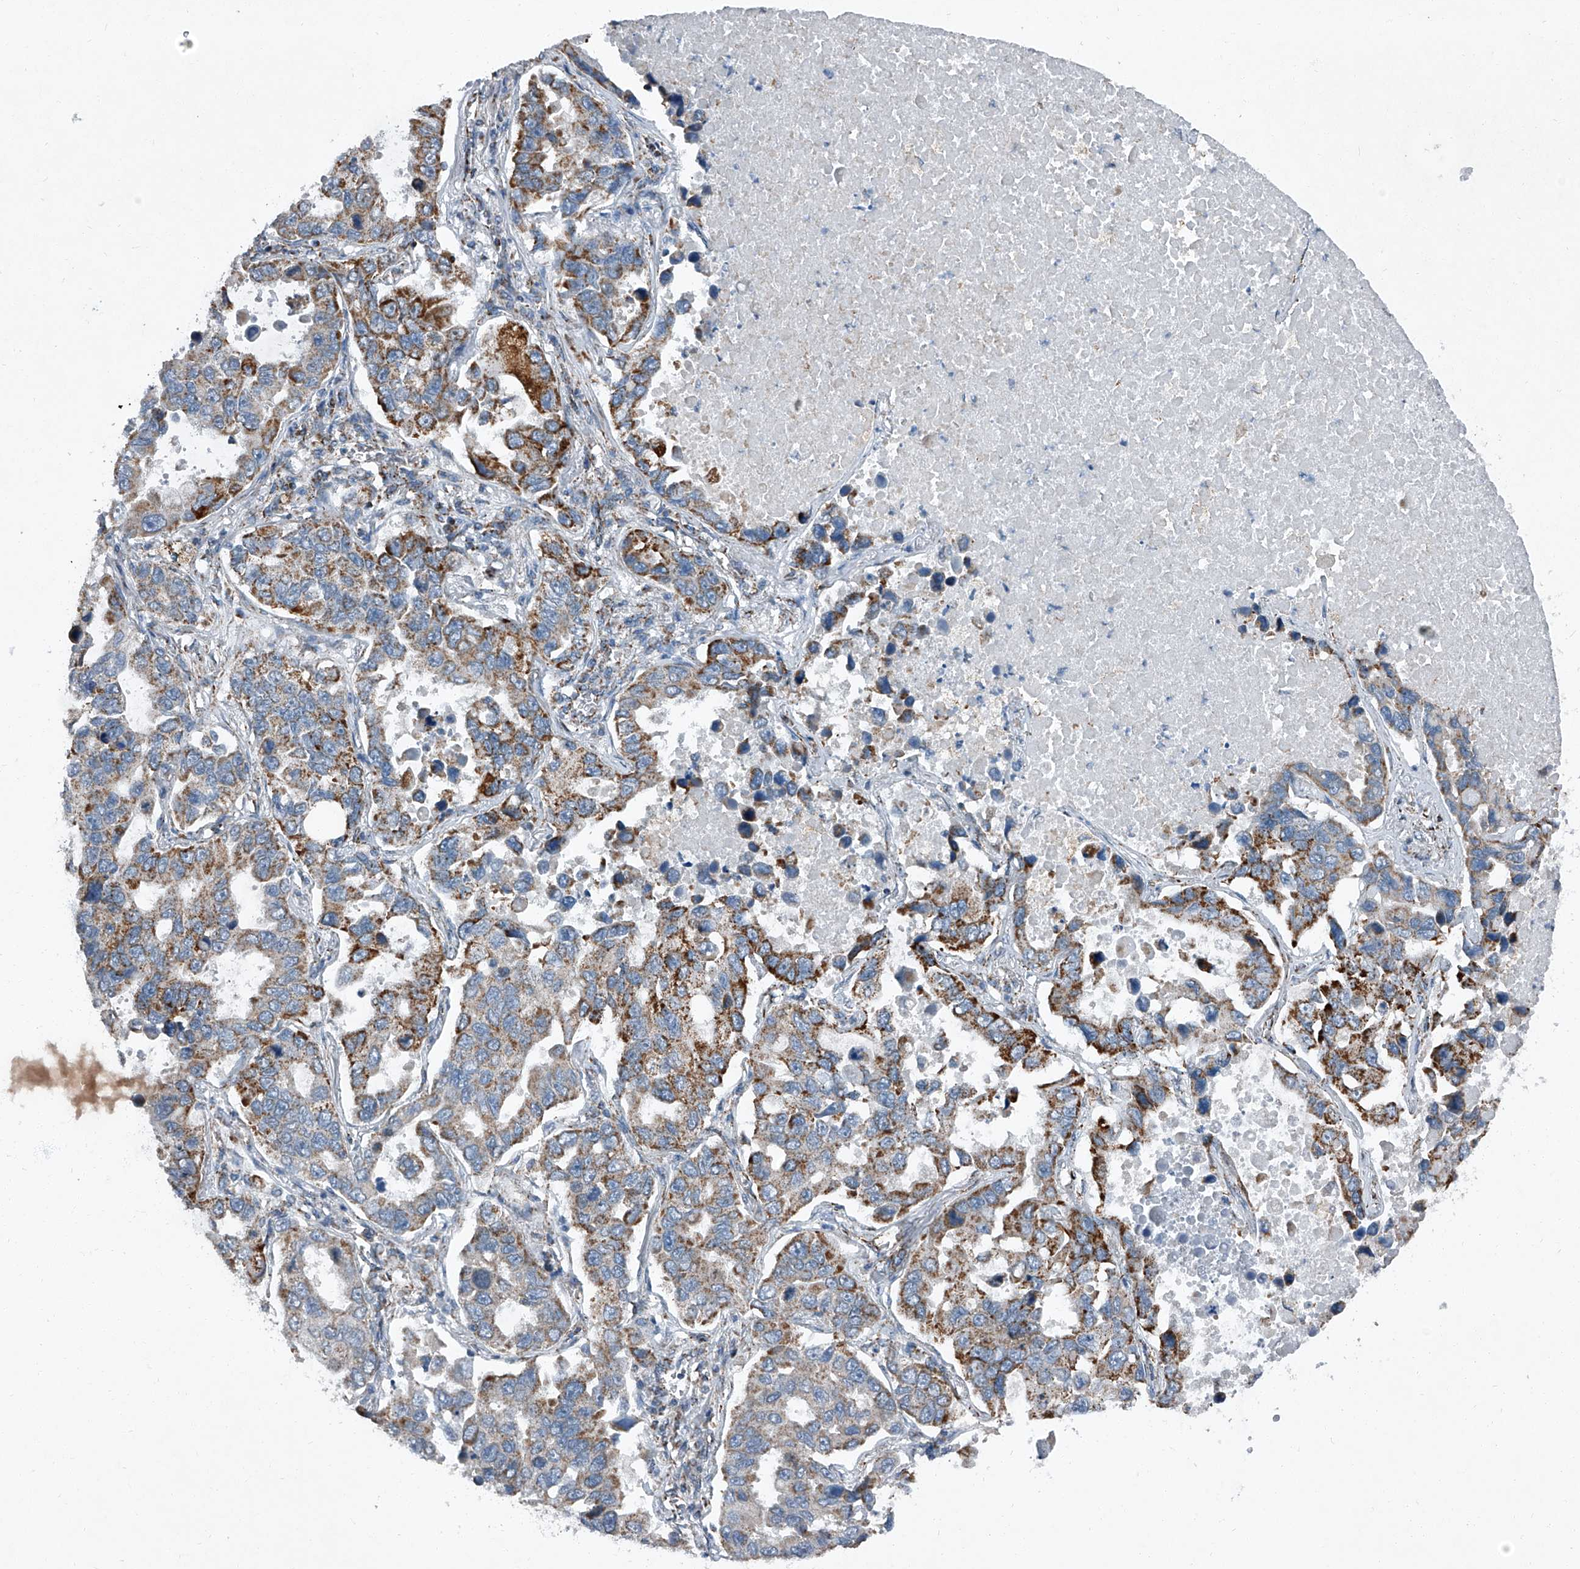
{"staining": {"intensity": "moderate", "quantity": "25%-75%", "location": "cytoplasmic/membranous"}, "tissue": "lung cancer", "cell_type": "Tumor cells", "image_type": "cancer", "snomed": [{"axis": "morphology", "description": "Adenocarcinoma, NOS"}, {"axis": "topography", "description": "Lung"}], "caption": "There is medium levels of moderate cytoplasmic/membranous expression in tumor cells of adenocarcinoma (lung), as demonstrated by immunohistochemical staining (brown color).", "gene": "CHRNA7", "patient": {"sex": "male", "age": 64}}